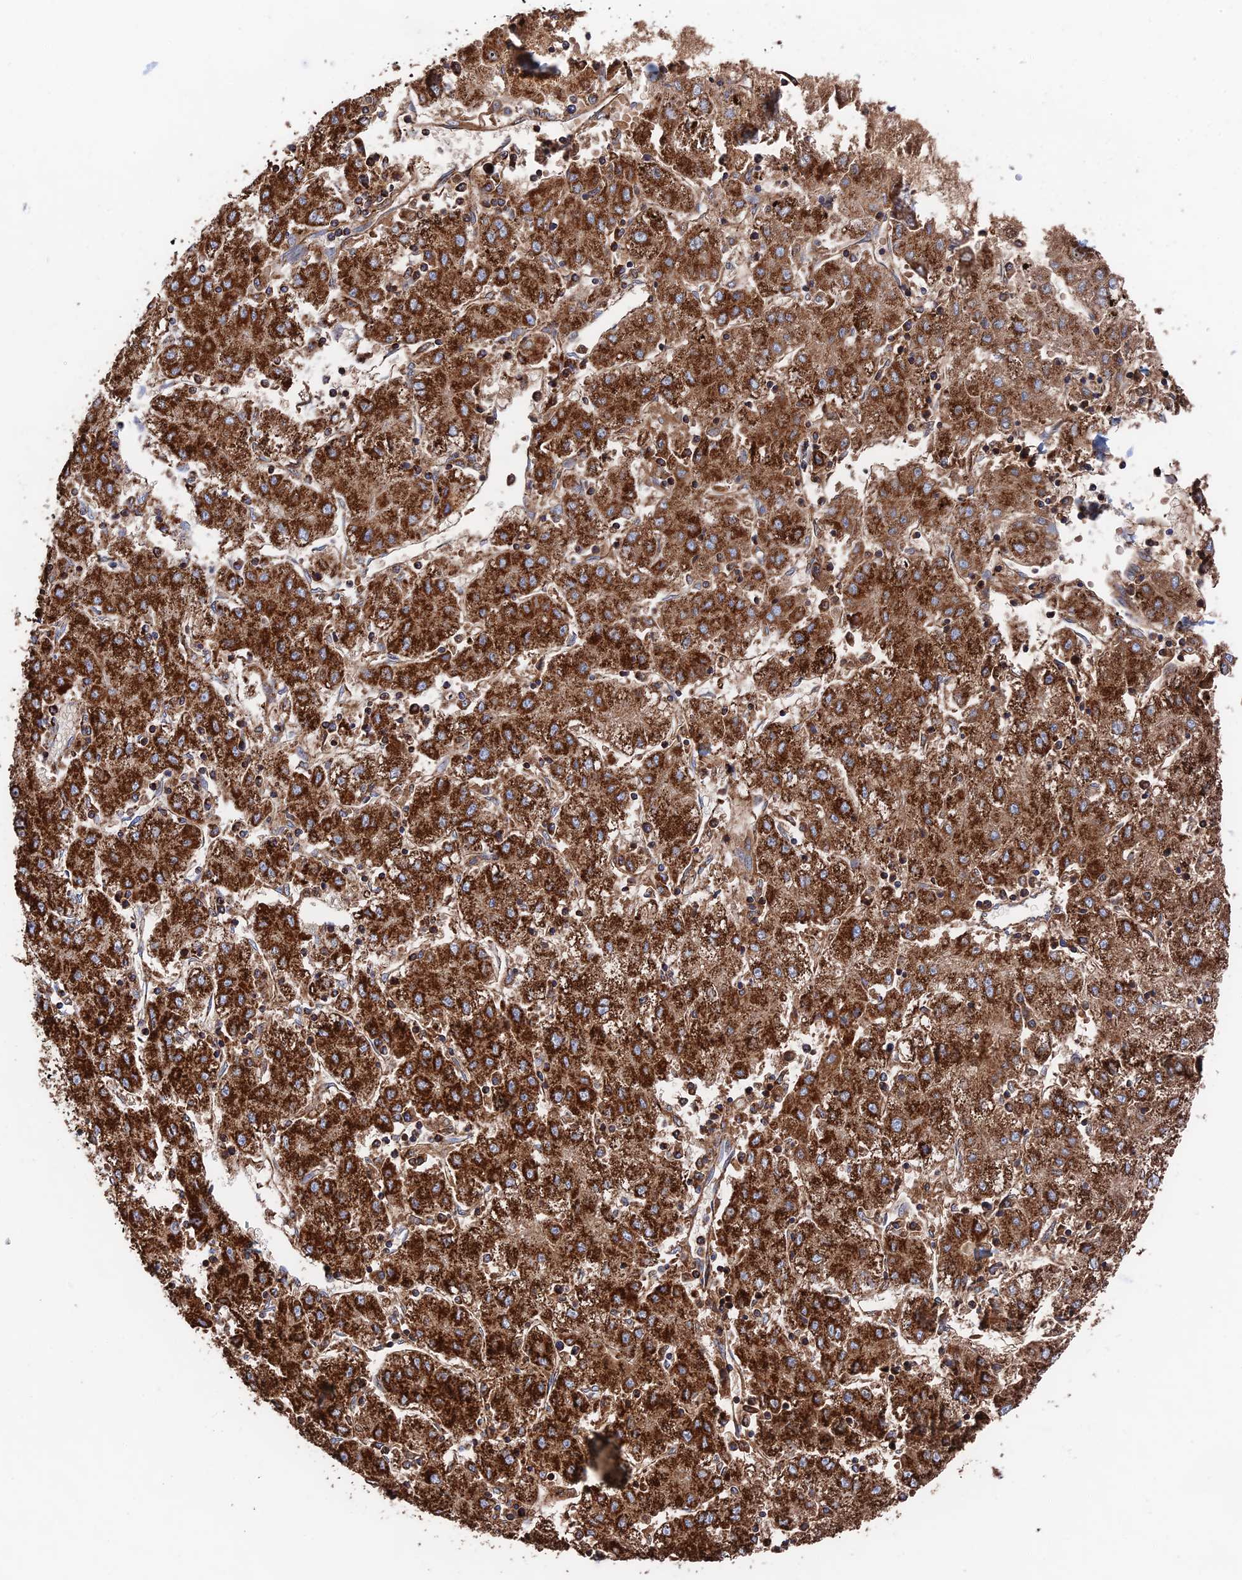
{"staining": {"intensity": "strong", "quantity": ">75%", "location": "cytoplasmic/membranous"}, "tissue": "liver cancer", "cell_type": "Tumor cells", "image_type": "cancer", "snomed": [{"axis": "morphology", "description": "Carcinoma, Hepatocellular, NOS"}, {"axis": "topography", "description": "Liver"}], "caption": "High-magnification brightfield microscopy of liver hepatocellular carcinoma stained with DAB (brown) and counterstained with hematoxylin (blue). tumor cells exhibit strong cytoplasmic/membranous positivity is appreciated in approximately>75% of cells. Nuclei are stained in blue.", "gene": "HAUS8", "patient": {"sex": "male", "age": 72}}